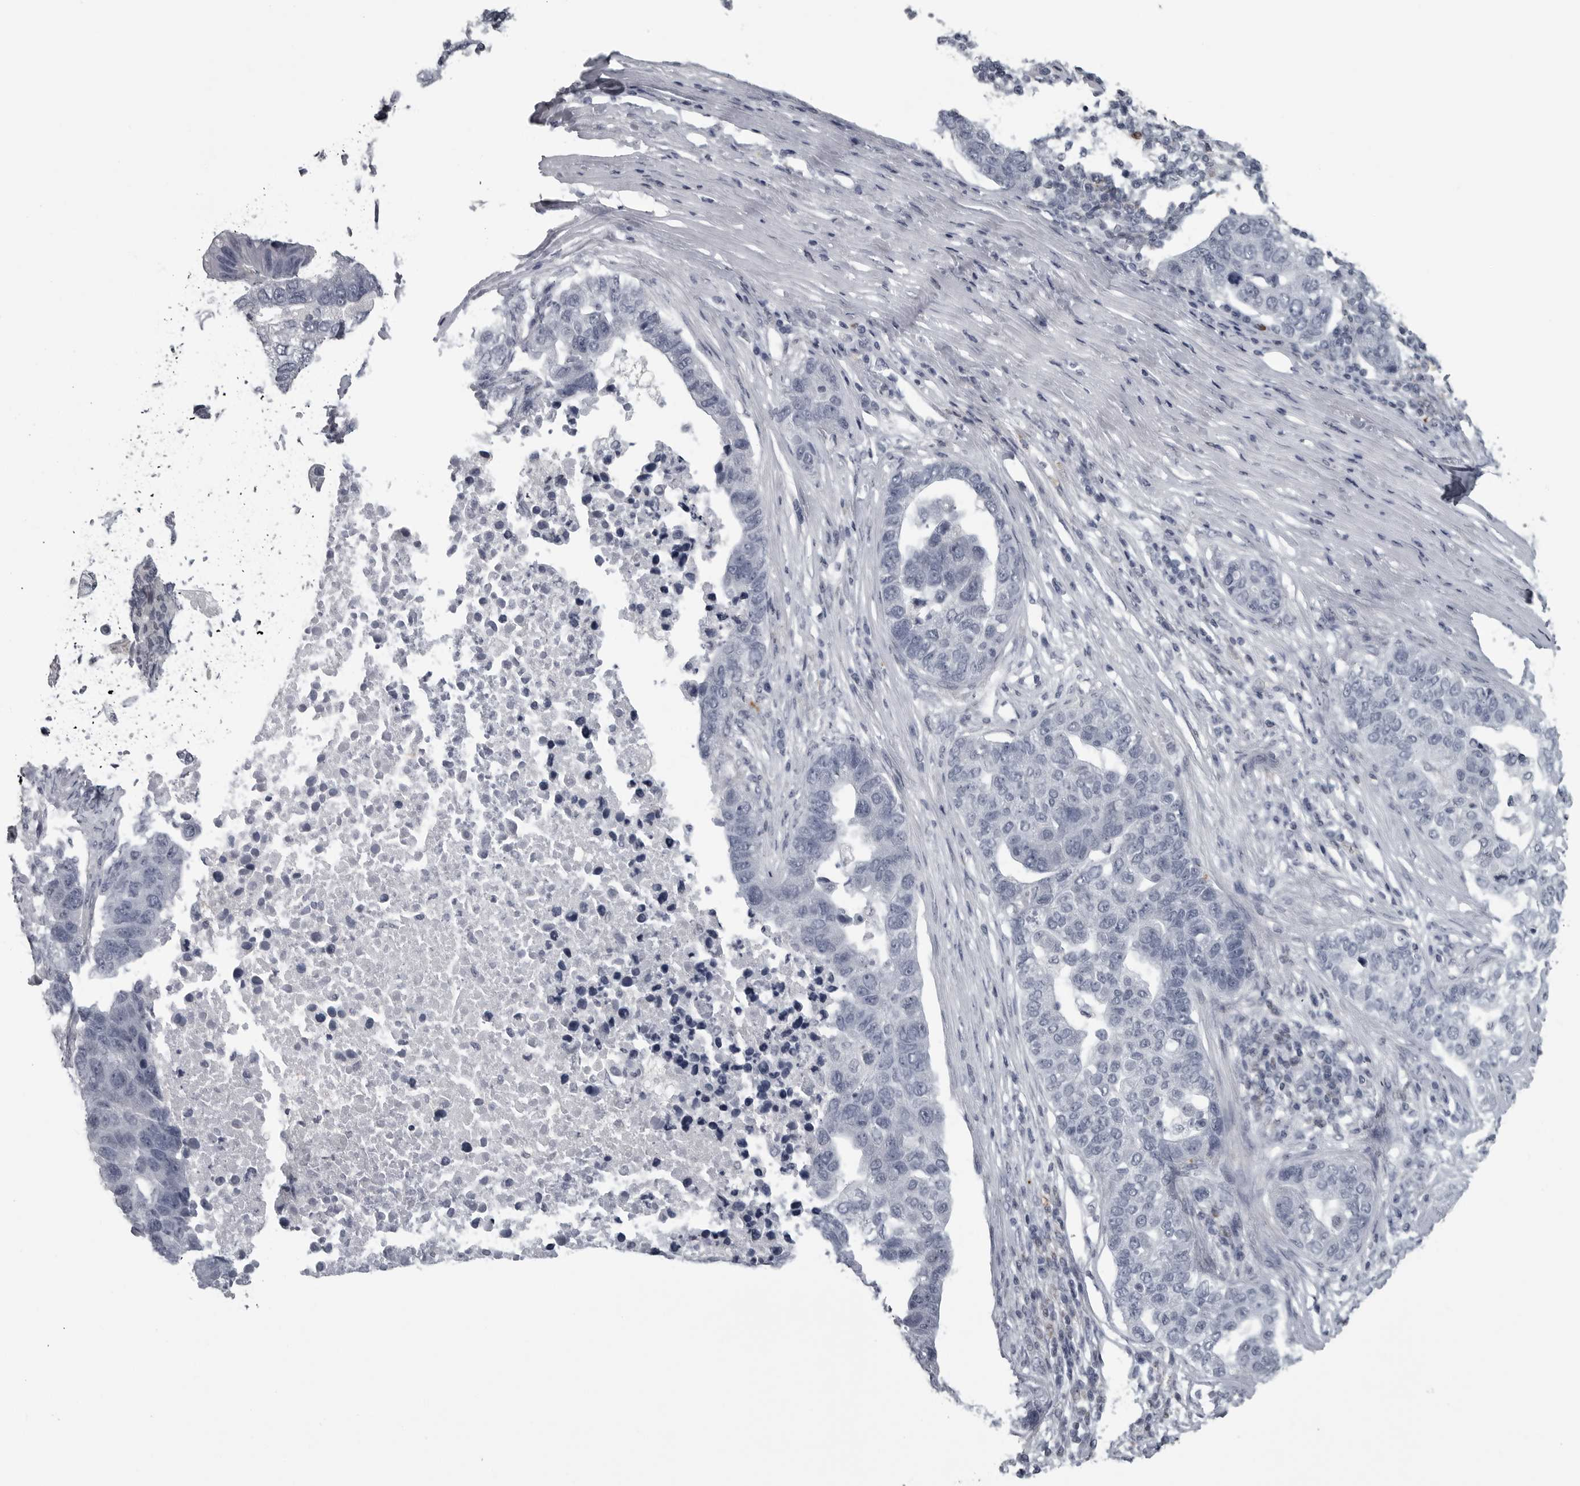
{"staining": {"intensity": "negative", "quantity": "none", "location": "none"}, "tissue": "pancreatic cancer", "cell_type": "Tumor cells", "image_type": "cancer", "snomed": [{"axis": "morphology", "description": "Adenocarcinoma, NOS"}, {"axis": "topography", "description": "Pancreas"}], "caption": "Tumor cells show no significant protein positivity in pancreatic adenocarcinoma.", "gene": "LYSMD1", "patient": {"sex": "female", "age": 61}}